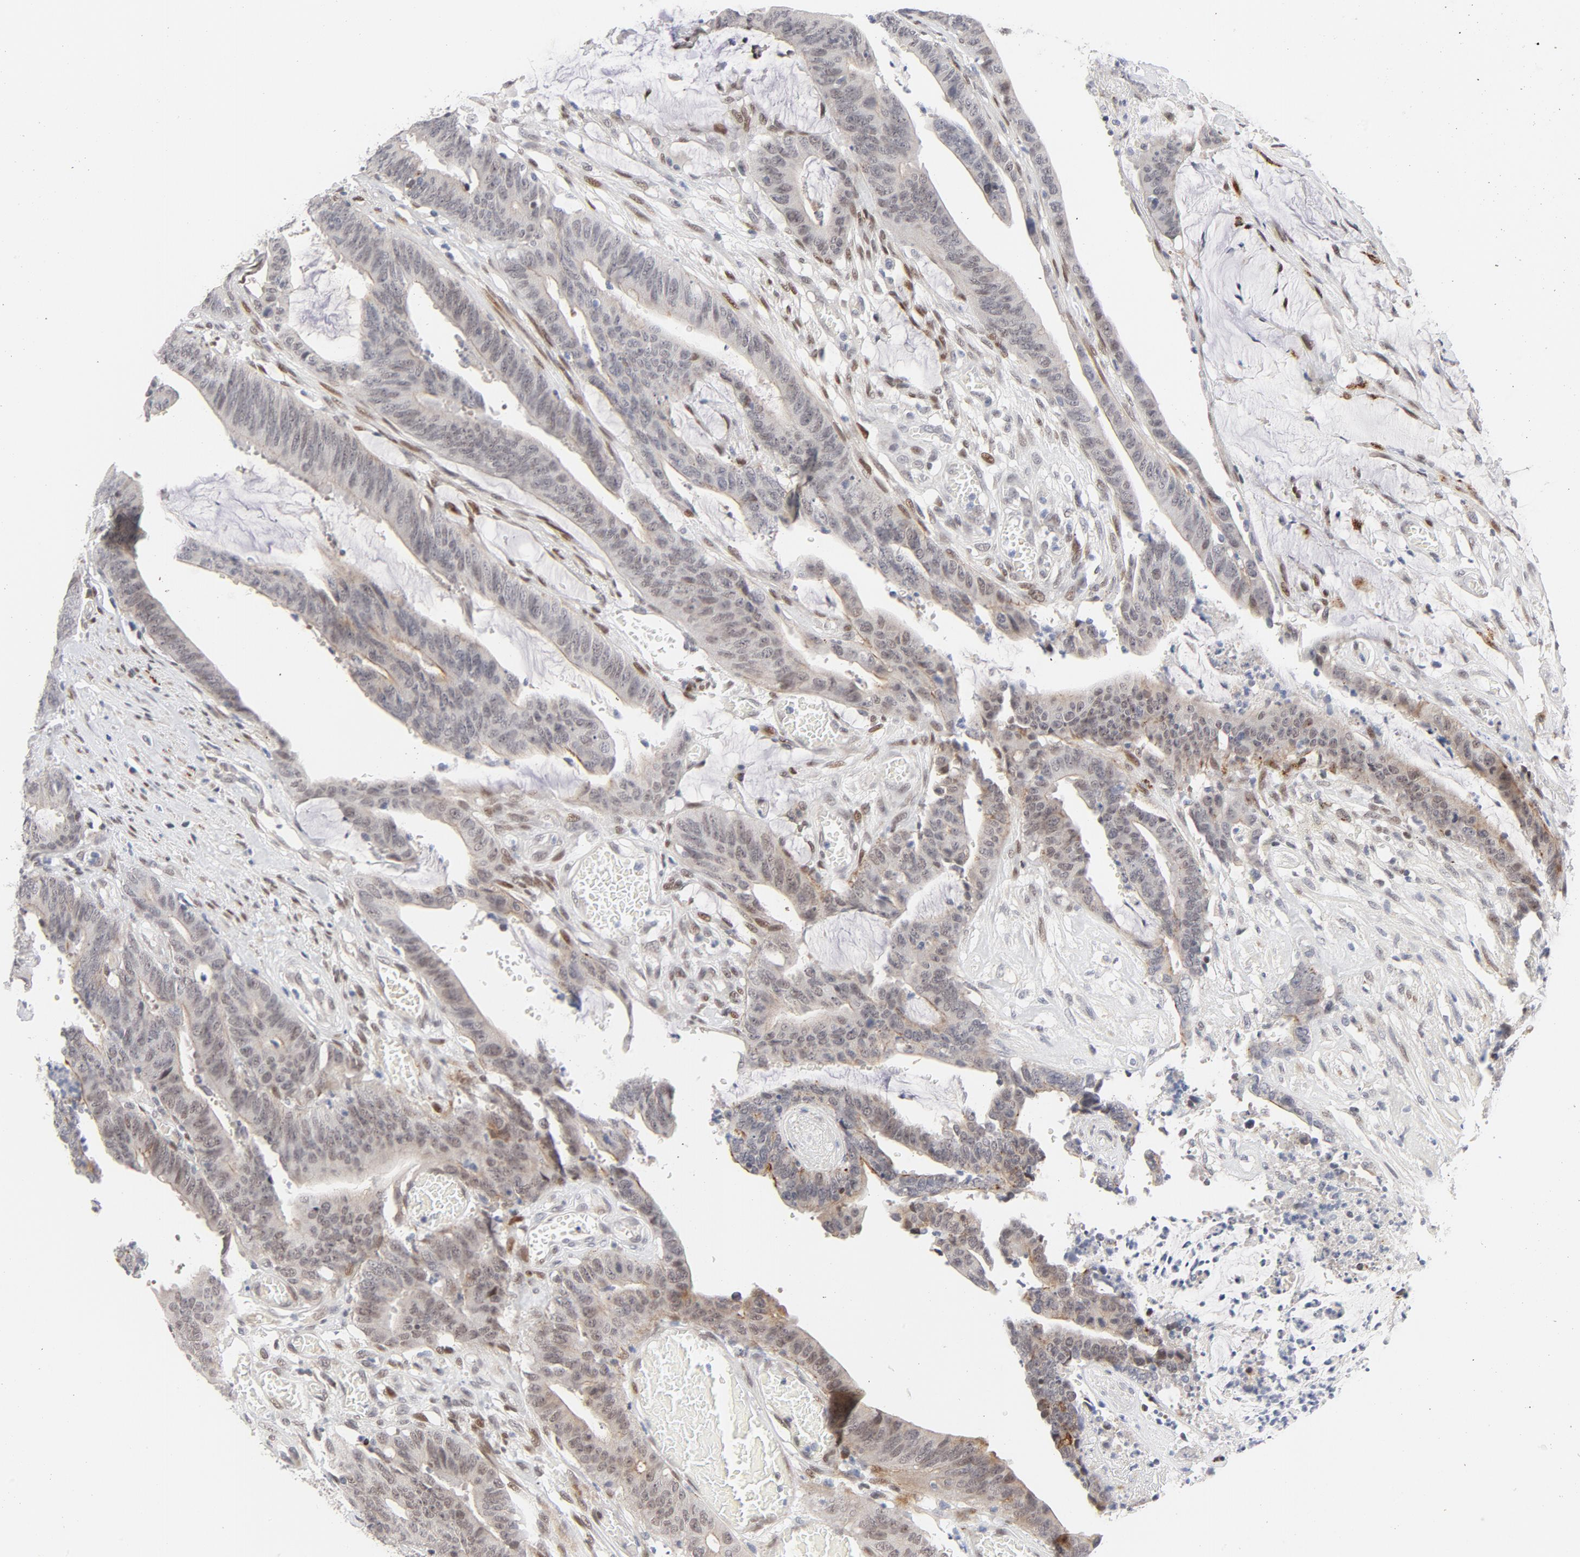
{"staining": {"intensity": "weak", "quantity": "<25%", "location": "cytoplasmic/membranous,nuclear"}, "tissue": "colorectal cancer", "cell_type": "Tumor cells", "image_type": "cancer", "snomed": [{"axis": "morphology", "description": "Adenocarcinoma, NOS"}, {"axis": "topography", "description": "Rectum"}], "caption": "Tumor cells show no significant protein expression in colorectal adenocarcinoma.", "gene": "NFIC", "patient": {"sex": "female", "age": 66}}